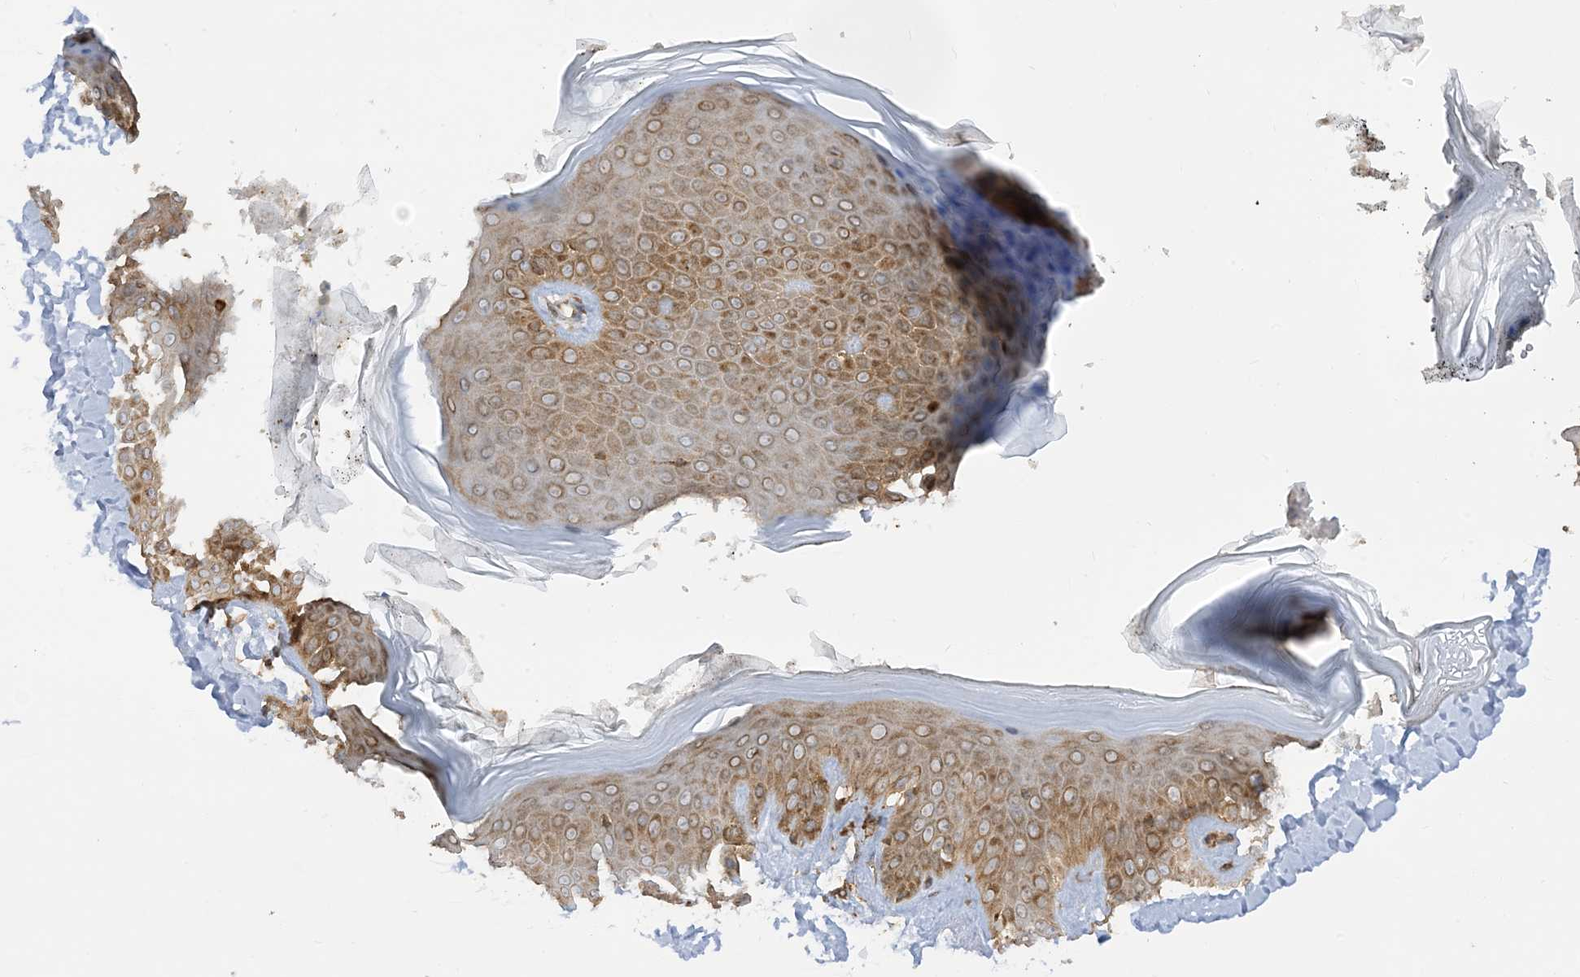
{"staining": {"intensity": "moderate", "quantity": ">75%", "location": "cytoplasmic/membranous"}, "tissue": "skin", "cell_type": "Fibroblasts", "image_type": "normal", "snomed": [{"axis": "morphology", "description": "Normal tissue, NOS"}, {"axis": "topography", "description": "Skin"}], "caption": "Immunohistochemistry (IHC) of normal skin displays medium levels of moderate cytoplasmic/membranous expression in about >75% of fibroblasts.", "gene": "SRP72", "patient": {"sex": "female", "age": 64}}